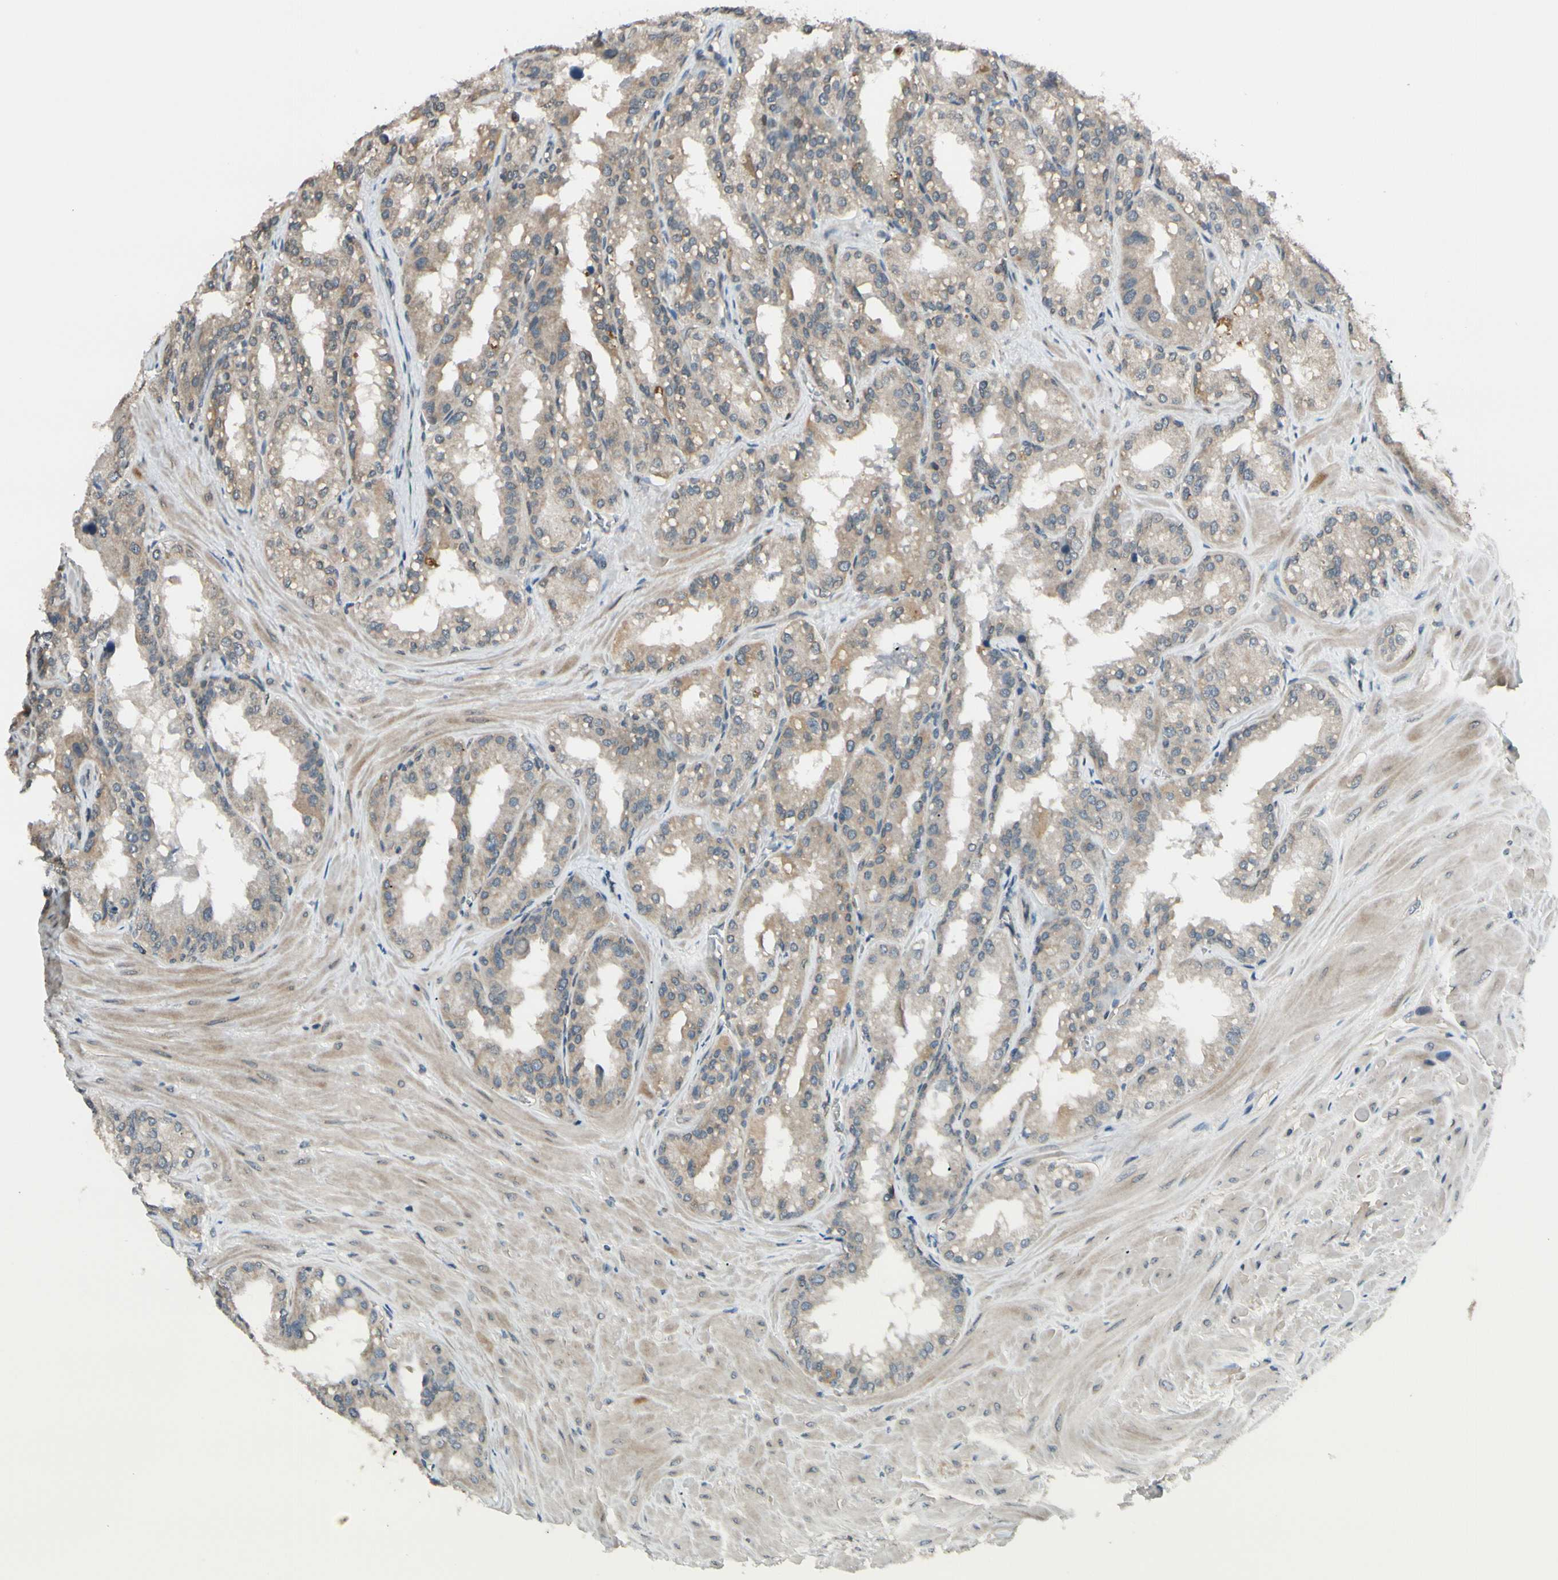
{"staining": {"intensity": "weak", "quantity": ">75%", "location": "cytoplasmic/membranous"}, "tissue": "seminal vesicle", "cell_type": "Glandular cells", "image_type": "normal", "snomed": [{"axis": "morphology", "description": "Normal tissue, NOS"}, {"axis": "topography", "description": "Prostate"}, {"axis": "topography", "description": "Seminal veicle"}], "caption": "Unremarkable seminal vesicle displays weak cytoplasmic/membranous staining in about >75% of glandular cells.", "gene": "FGF10", "patient": {"sex": "male", "age": 51}}